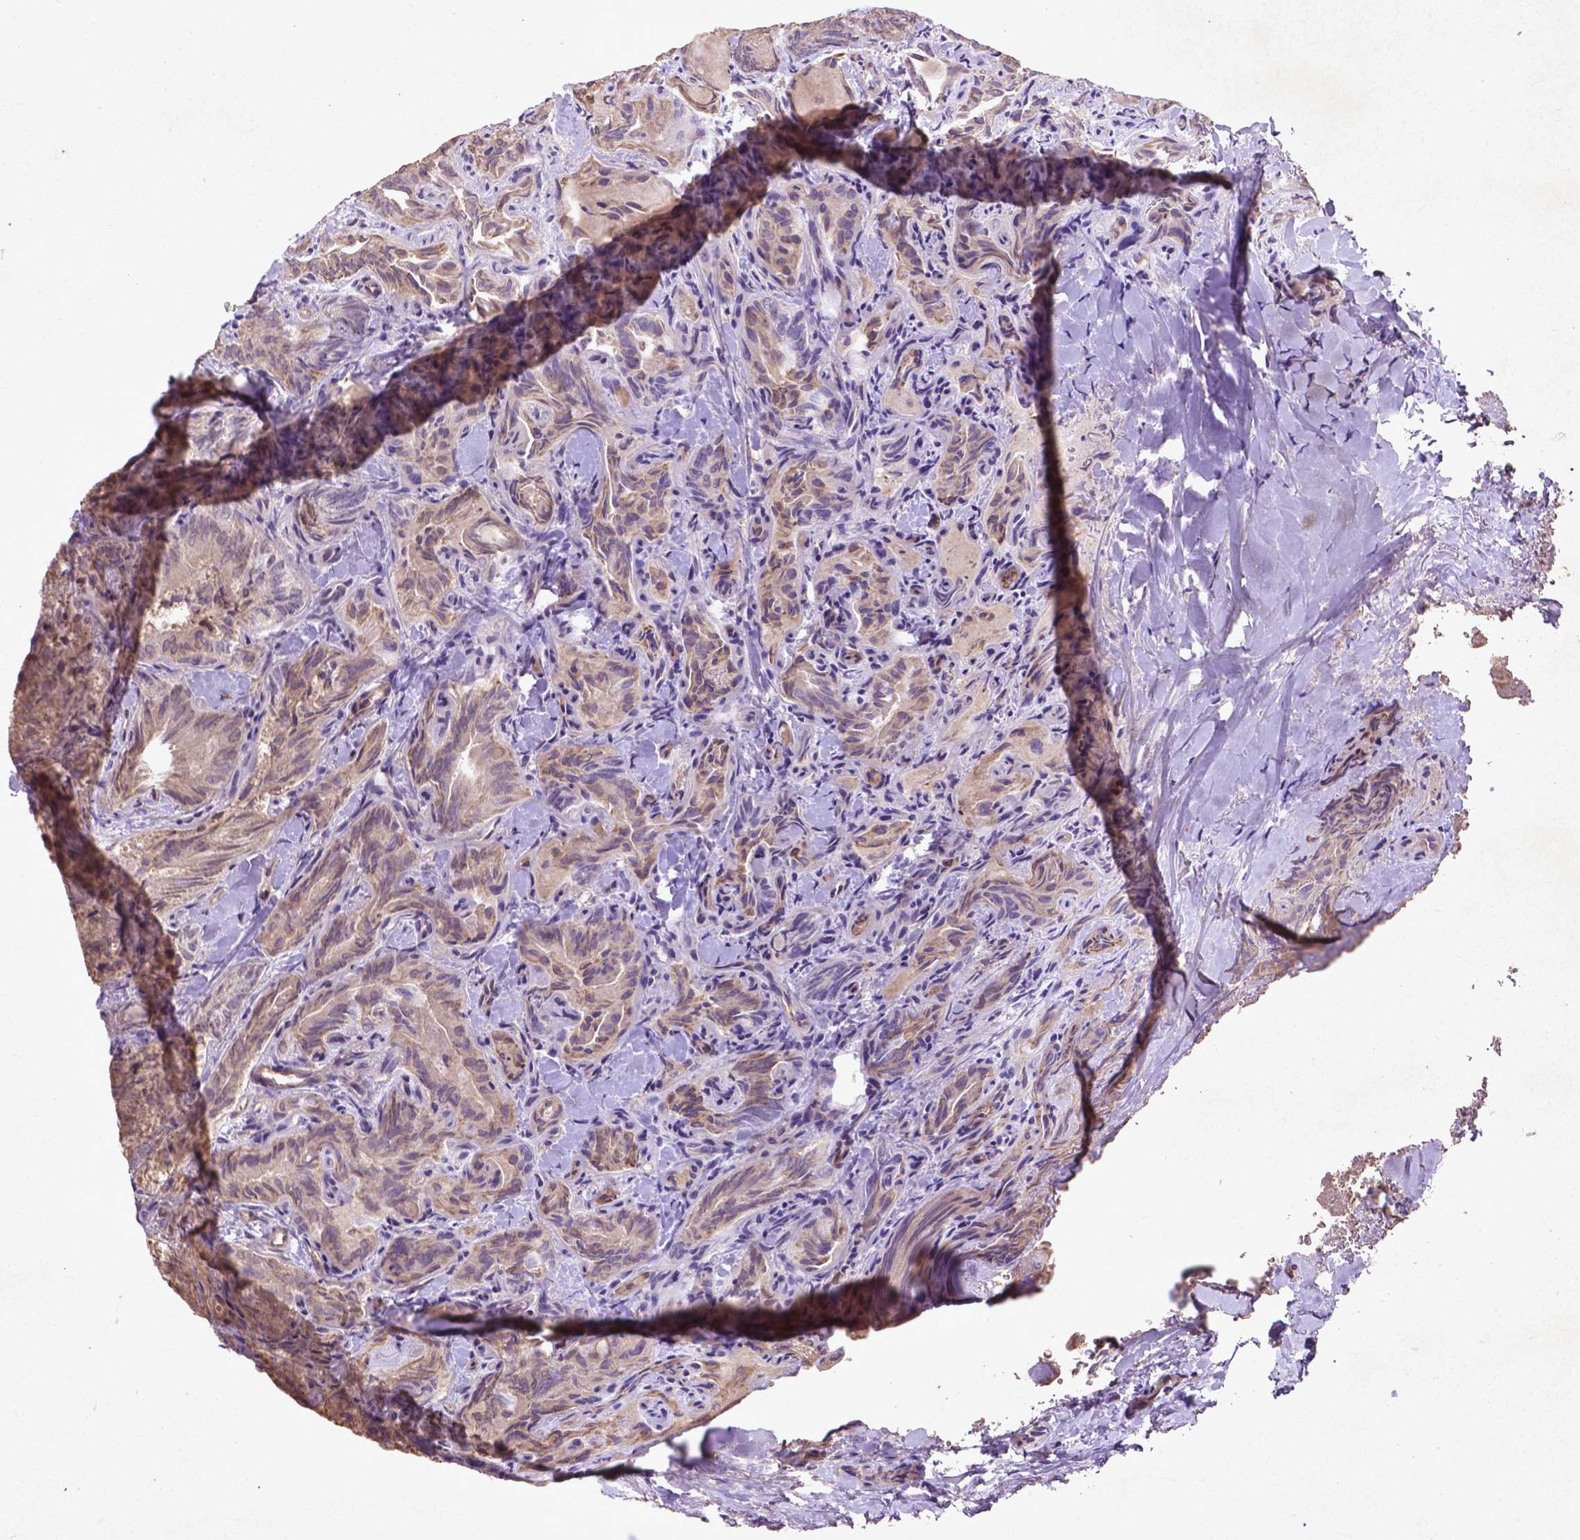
{"staining": {"intensity": "moderate", "quantity": ">75%", "location": "cytoplasmic/membranous"}, "tissue": "thyroid cancer", "cell_type": "Tumor cells", "image_type": "cancer", "snomed": [{"axis": "morphology", "description": "Papillary adenocarcinoma, NOS"}, {"axis": "topography", "description": "Thyroid gland"}], "caption": "Moderate cytoplasmic/membranous staining is appreciated in about >75% of tumor cells in thyroid cancer (papillary adenocarcinoma).", "gene": "COQ2", "patient": {"sex": "female", "age": 75}}